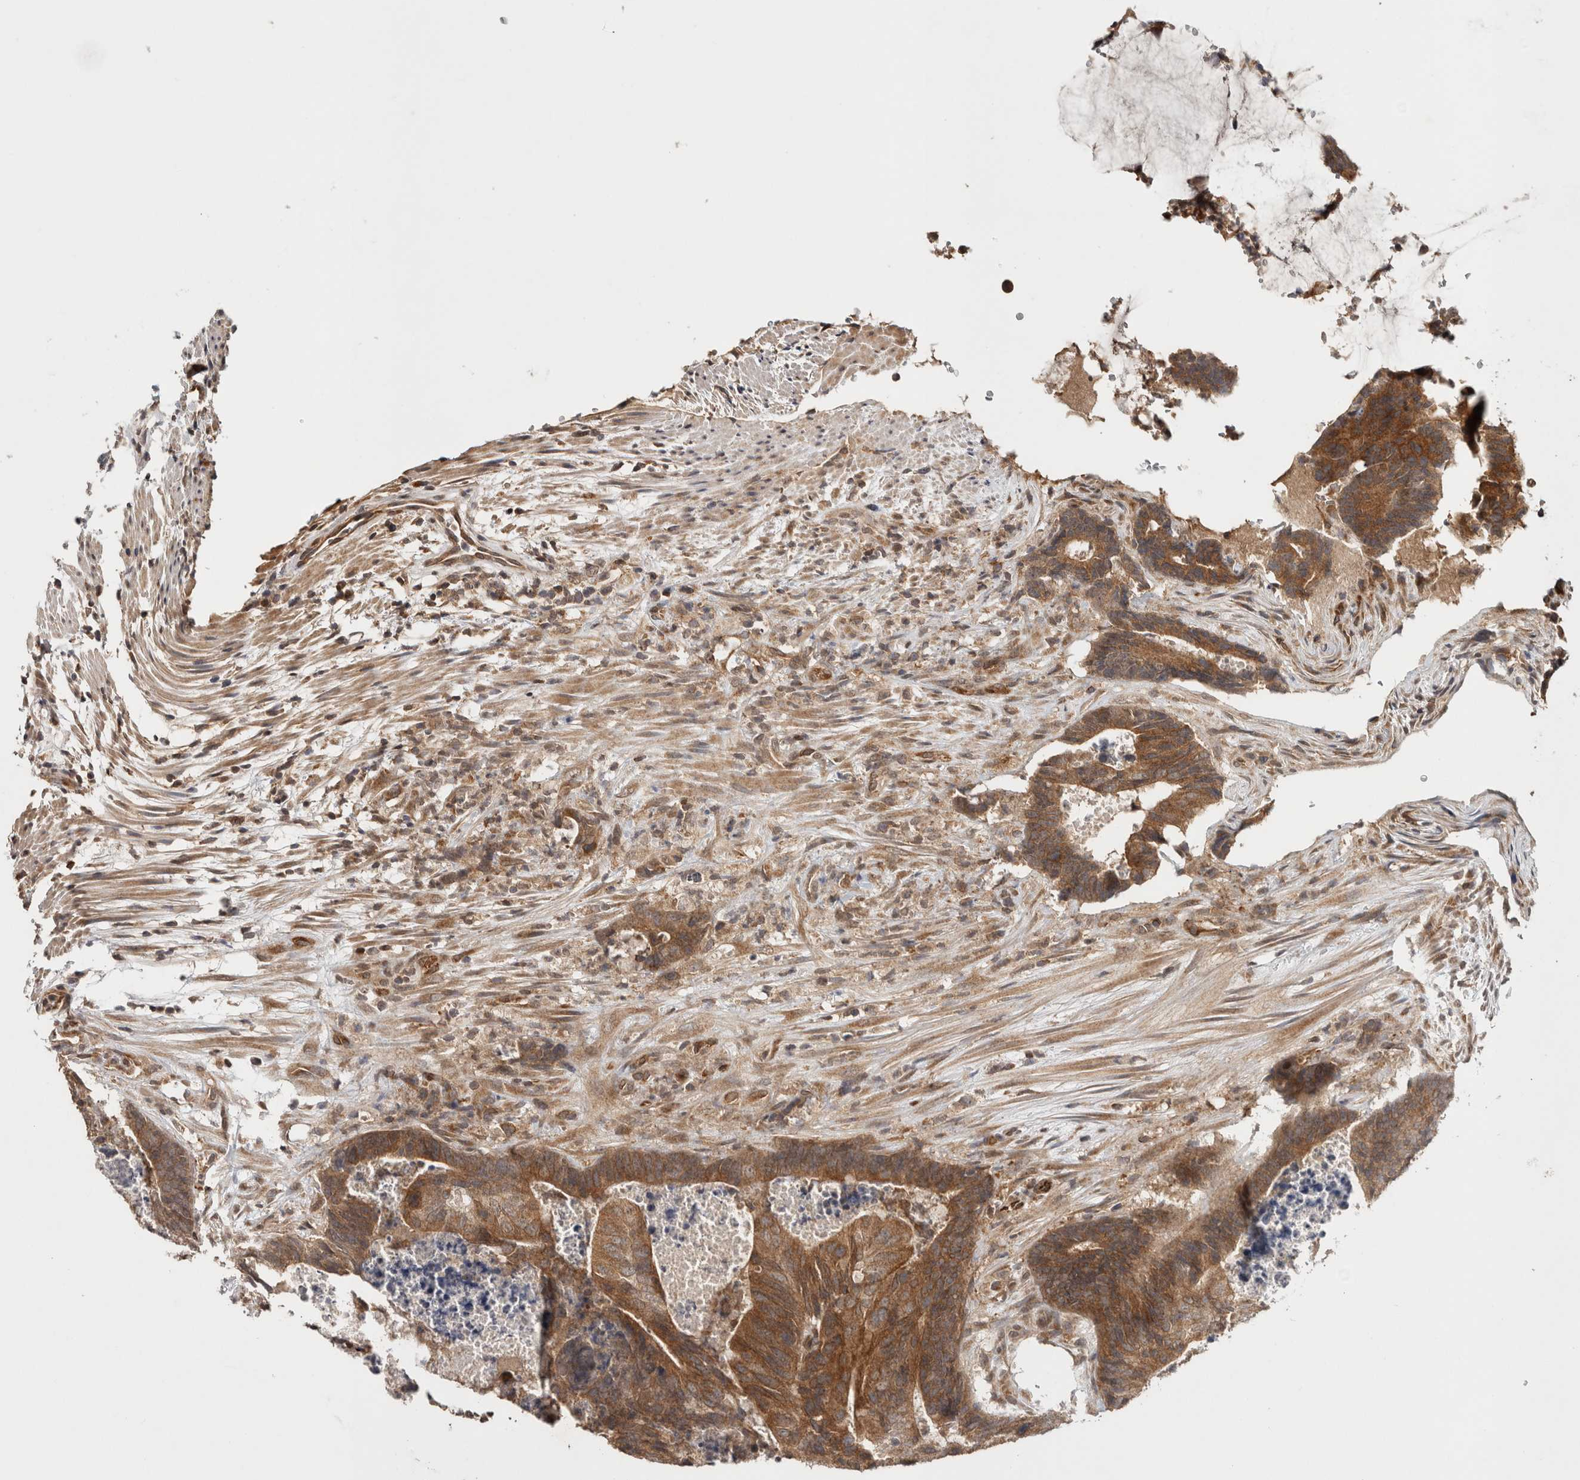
{"staining": {"intensity": "moderate", "quantity": ">75%", "location": "cytoplasmic/membranous"}, "tissue": "colorectal cancer", "cell_type": "Tumor cells", "image_type": "cancer", "snomed": [{"axis": "morphology", "description": "Adenocarcinoma, NOS"}, {"axis": "topography", "description": "Colon"}], "caption": "Immunohistochemical staining of colorectal adenocarcinoma displays moderate cytoplasmic/membranous protein expression in approximately >75% of tumor cells. Ihc stains the protein of interest in brown and the nuclei are stained blue.", "gene": "HMOX2", "patient": {"sex": "male", "age": 56}}